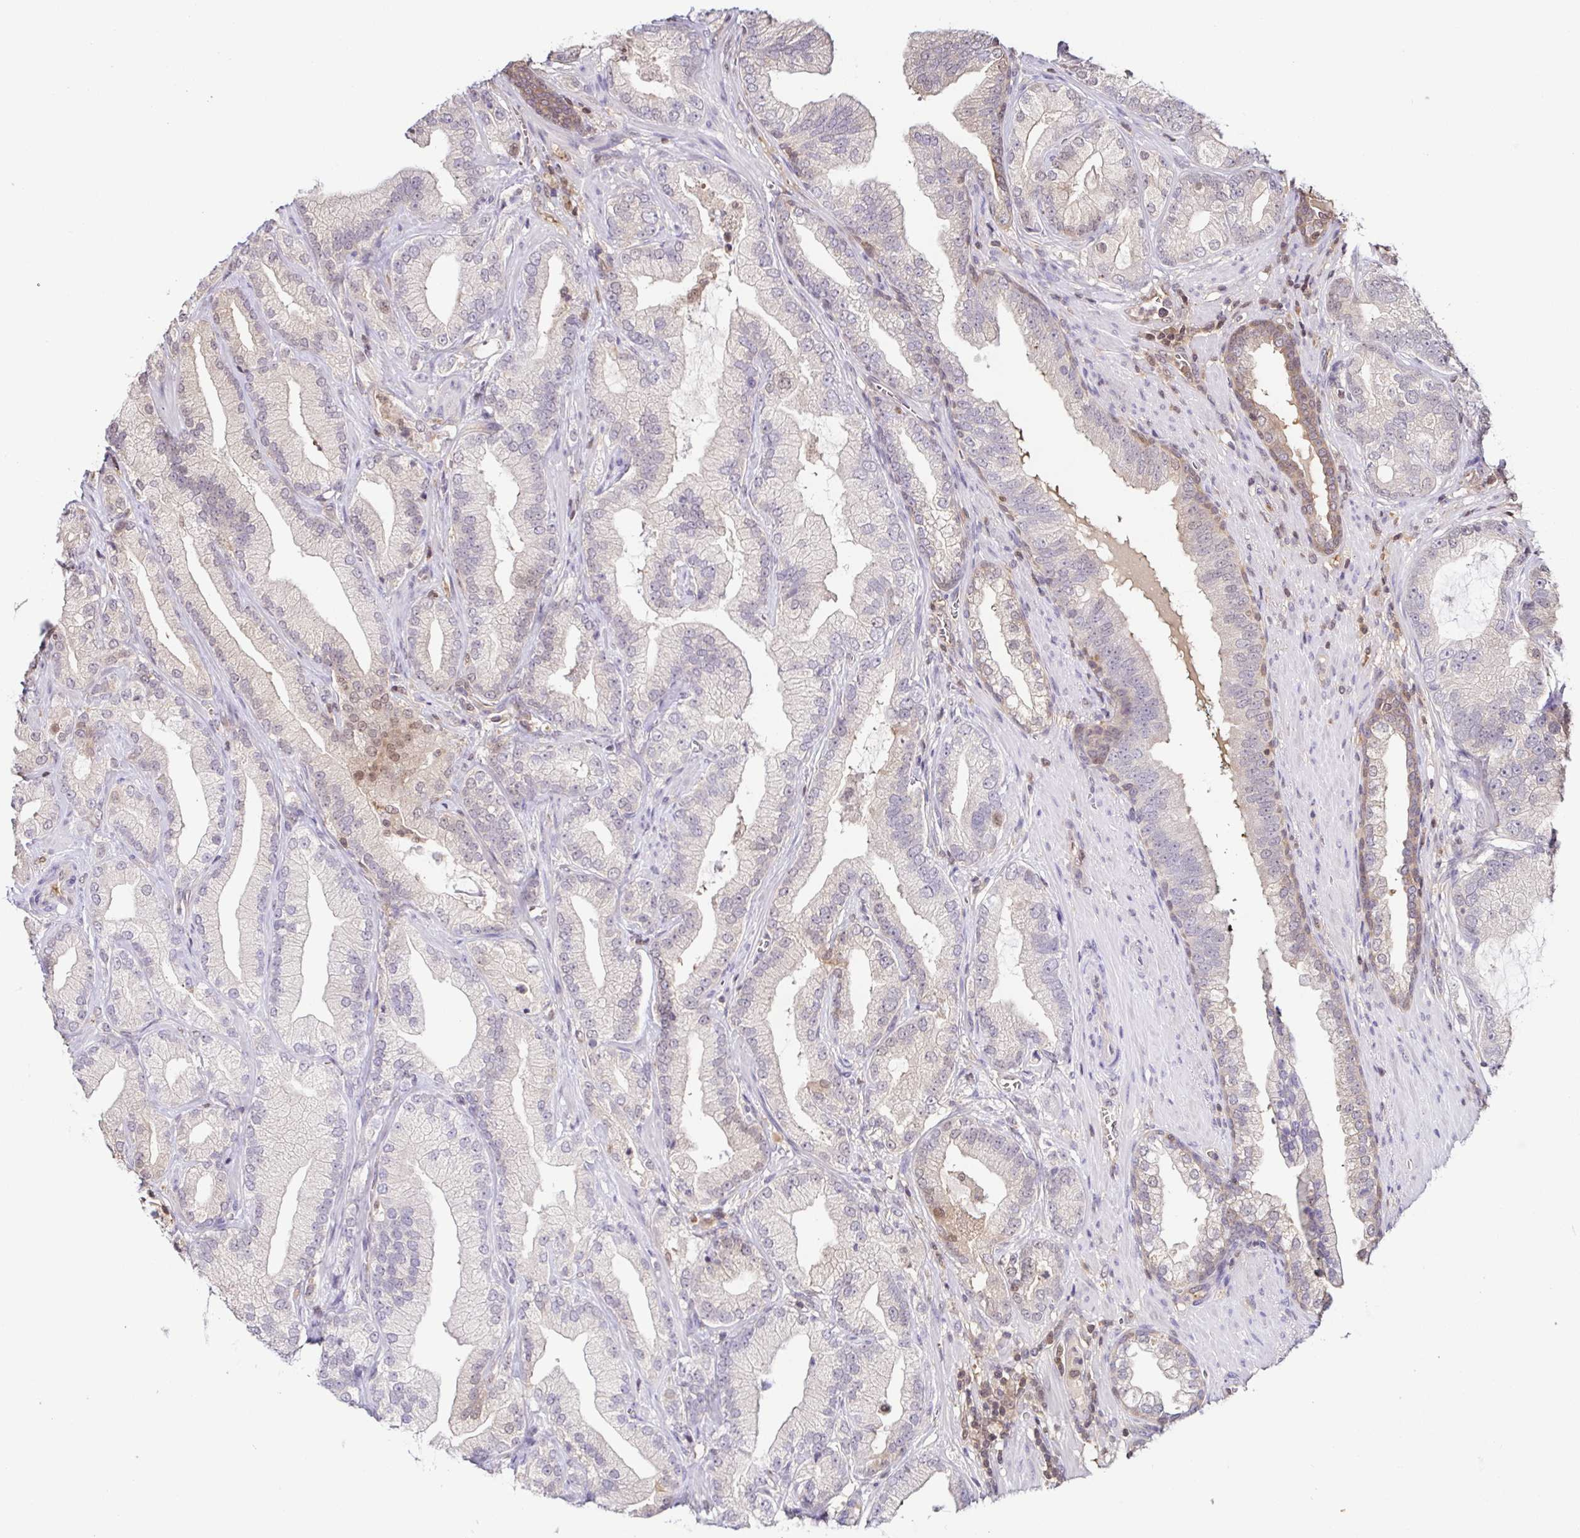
{"staining": {"intensity": "weak", "quantity": "<25%", "location": "nuclear"}, "tissue": "prostate cancer", "cell_type": "Tumor cells", "image_type": "cancer", "snomed": [{"axis": "morphology", "description": "Adenocarcinoma, Low grade"}, {"axis": "topography", "description": "Prostate"}], "caption": "A photomicrograph of prostate cancer stained for a protein demonstrates no brown staining in tumor cells. (IHC, brightfield microscopy, high magnification).", "gene": "PSMB9", "patient": {"sex": "male", "age": 62}}